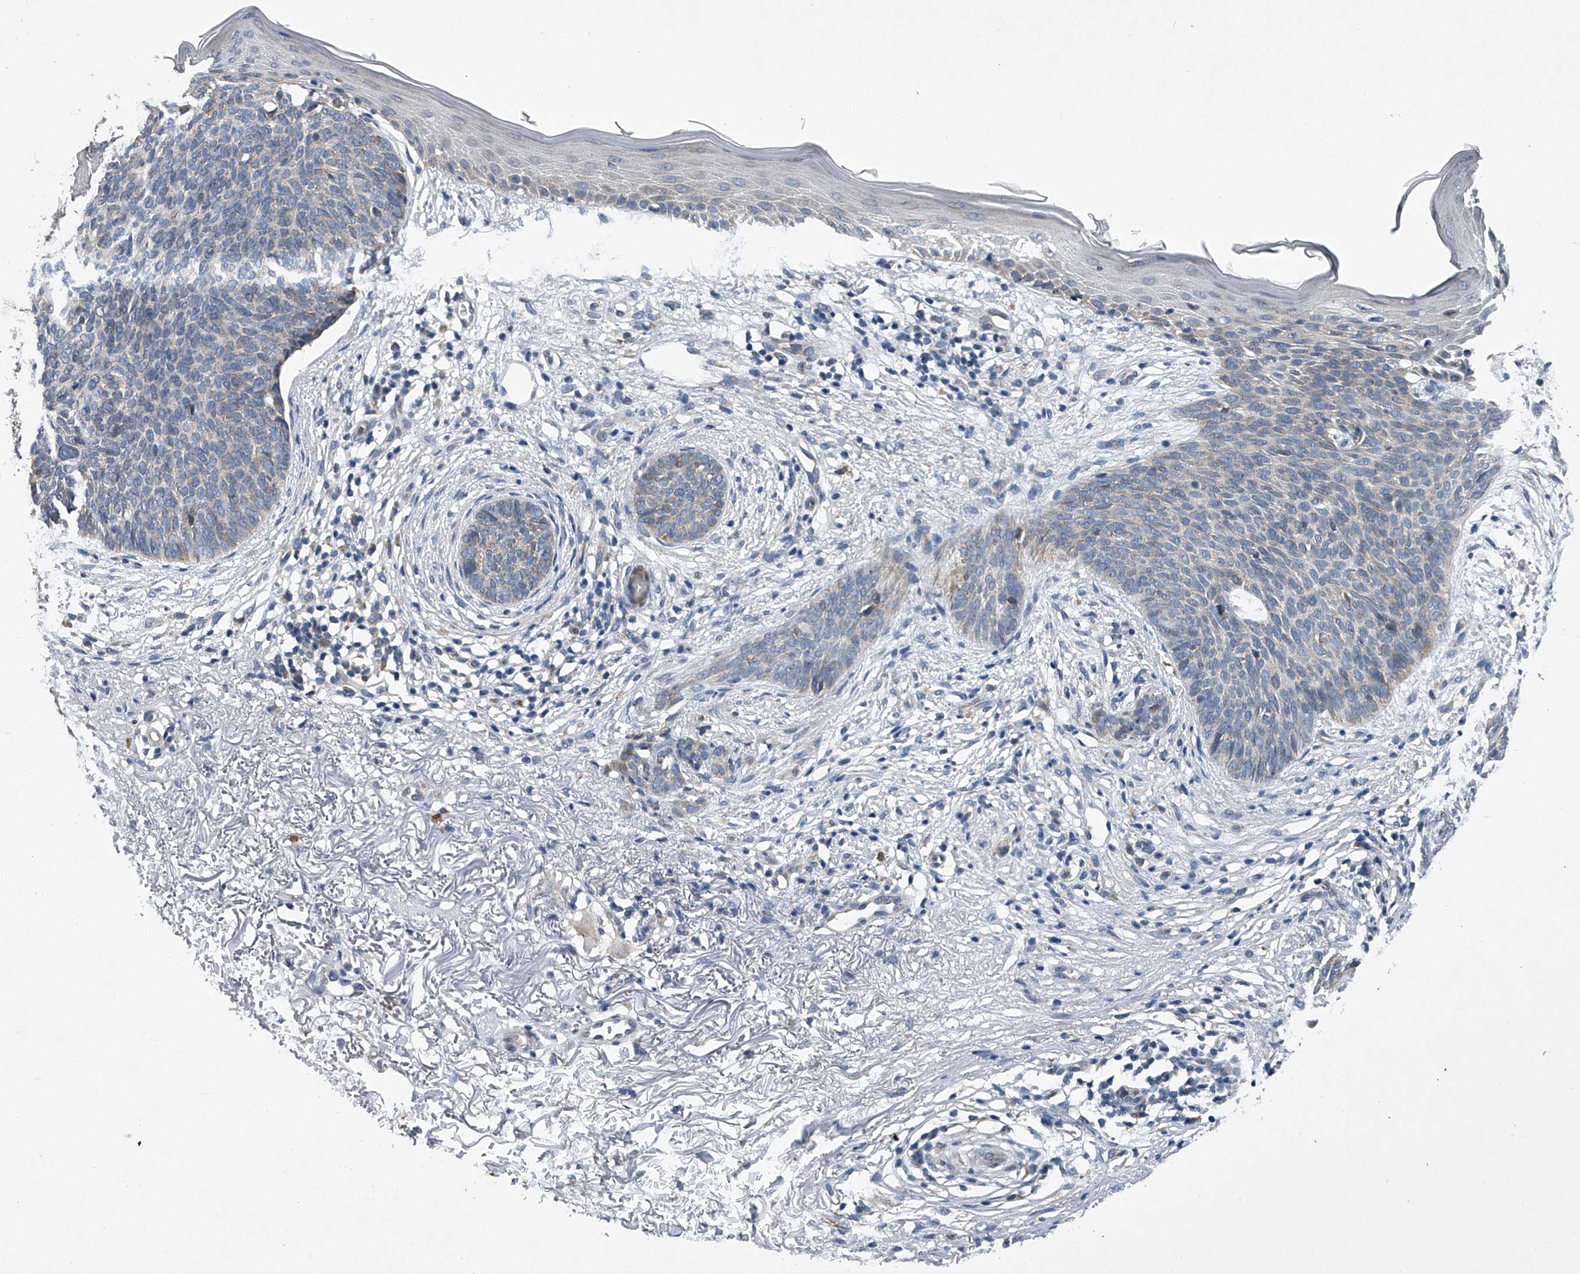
{"staining": {"intensity": "negative", "quantity": "none", "location": "none"}, "tissue": "skin cancer", "cell_type": "Tumor cells", "image_type": "cancer", "snomed": [{"axis": "morphology", "description": "Basal cell carcinoma"}, {"axis": "topography", "description": "Skin"}], "caption": "Immunohistochemistry of human skin cancer displays no positivity in tumor cells.", "gene": "RNF5", "patient": {"sex": "female", "age": 70}}